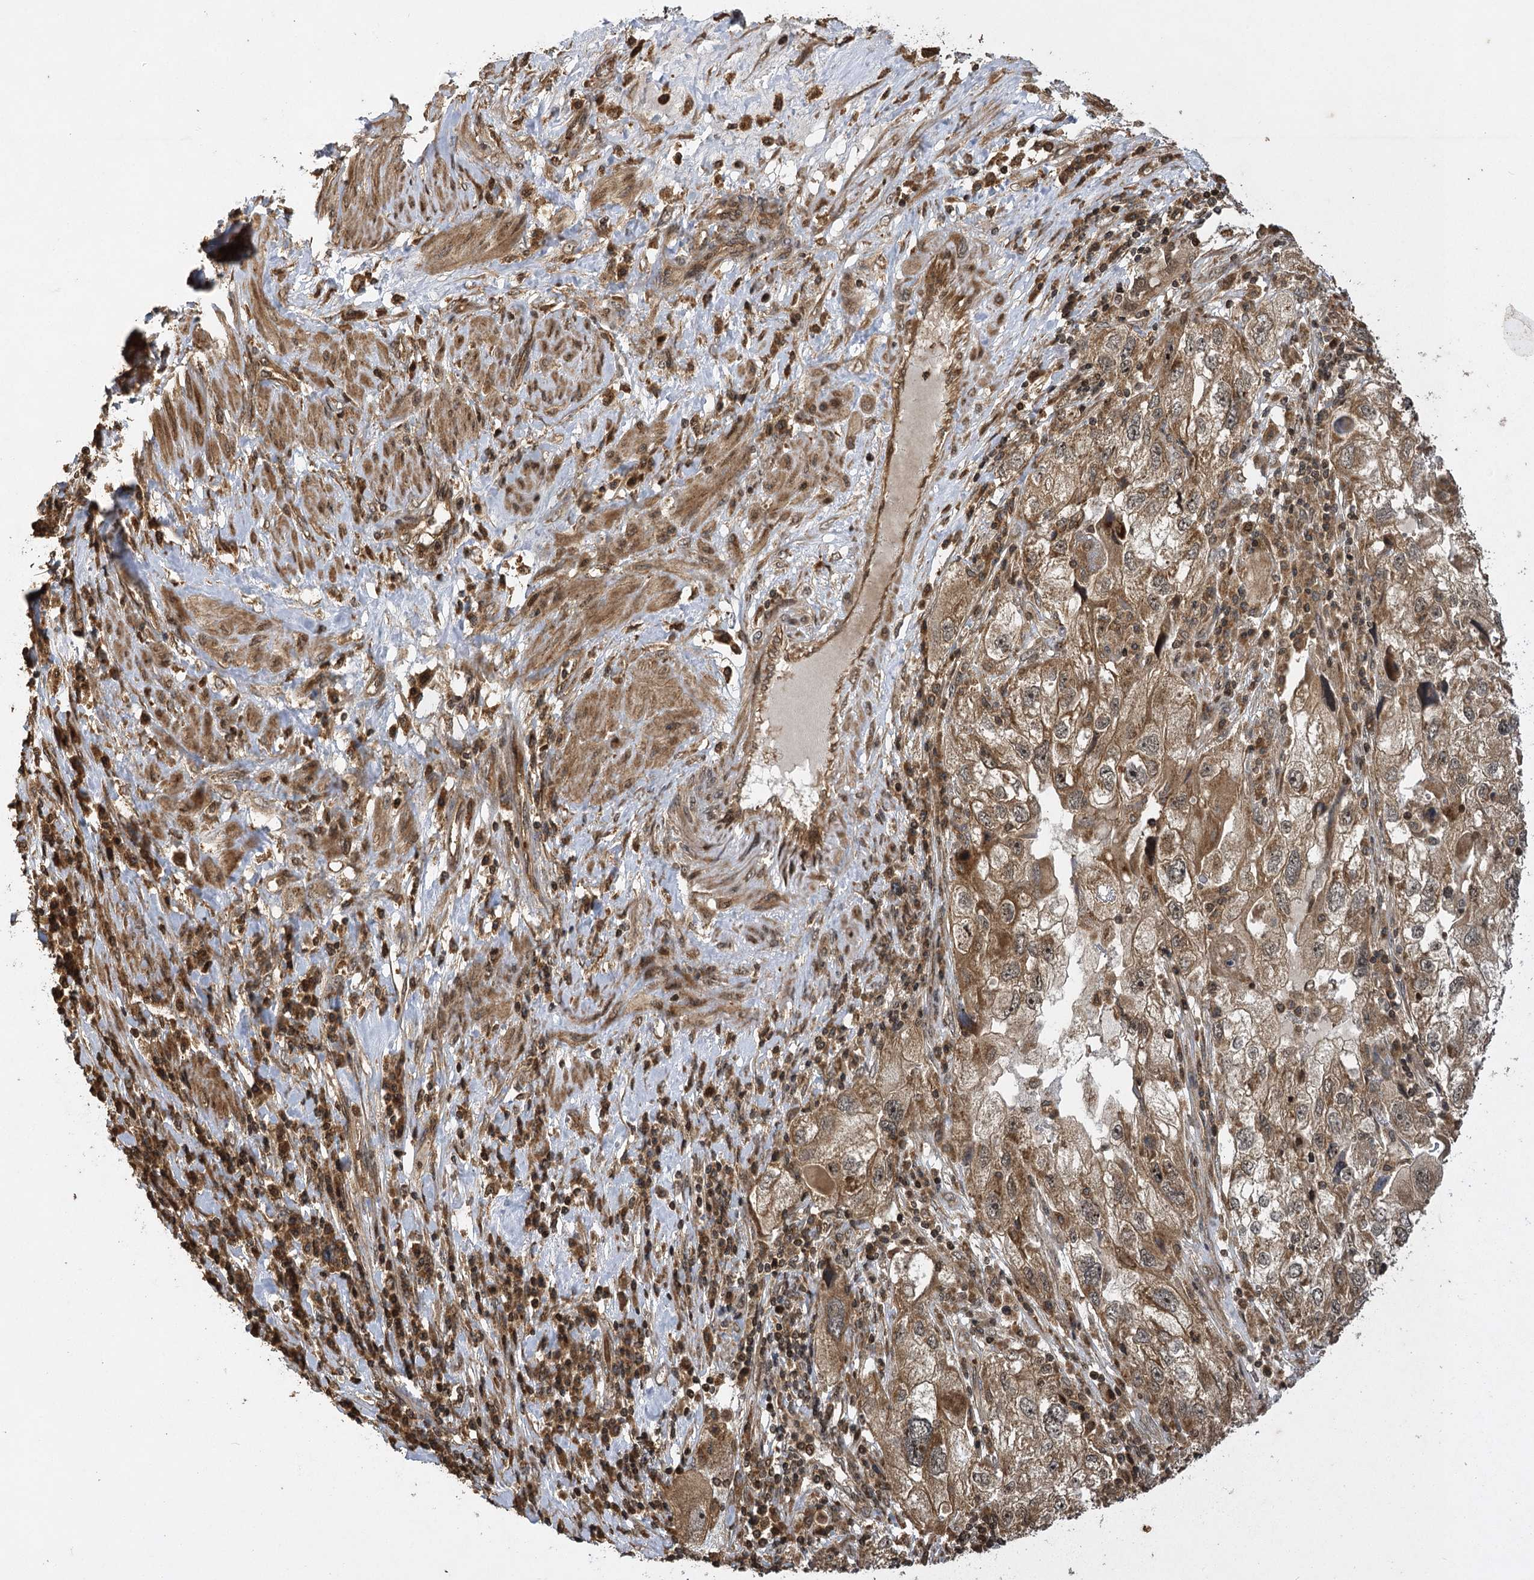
{"staining": {"intensity": "moderate", "quantity": ">75%", "location": "cytoplasmic/membranous"}, "tissue": "endometrial cancer", "cell_type": "Tumor cells", "image_type": "cancer", "snomed": [{"axis": "morphology", "description": "Adenocarcinoma, NOS"}, {"axis": "topography", "description": "Endometrium"}], "caption": "DAB immunohistochemical staining of human endometrial adenocarcinoma reveals moderate cytoplasmic/membranous protein staining in approximately >75% of tumor cells.", "gene": "IL11RA", "patient": {"sex": "female", "age": 49}}